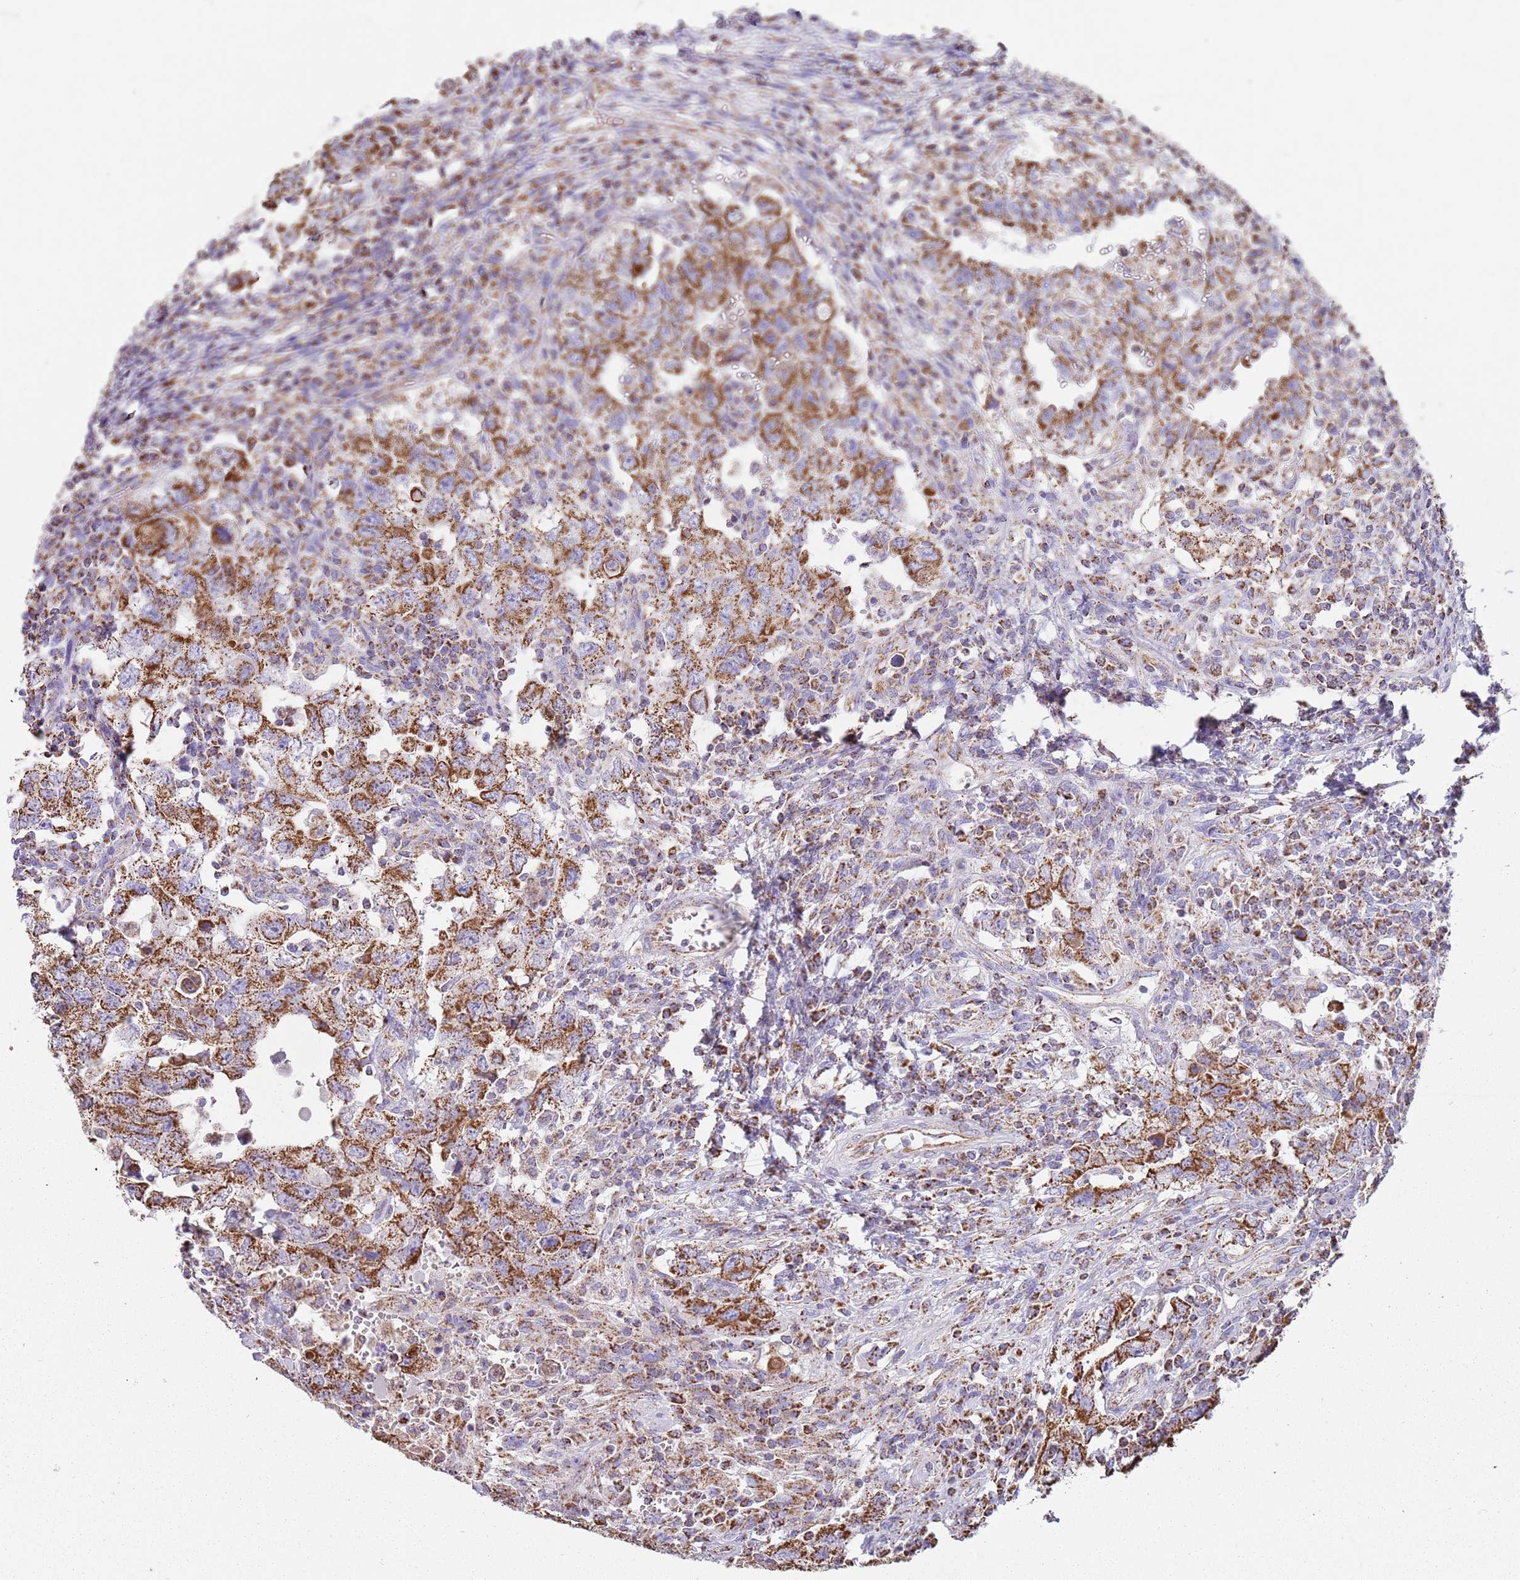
{"staining": {"intensity": "strong", "quantity": ">75%", "location": "cytoplasmic/membranous"}, "tissue": "testis cancer", "cell_type": "Tumor cells", "image_type": "cancer", "snomed": [{"axis": "morphology", "description": "Carcinoma, Embryonal, NOS"}, {"axis": "topography", "description": "Testis"}], "caption": "There is high levels of strong cytoplasmic/membranous expression in tumor cells of testis cancer (embryonal carcinoma), as demonstrated by immunohistochemical staining (brown color).", "gene": "TTLL1", "patient": {"sex": "male", "age": 26}}